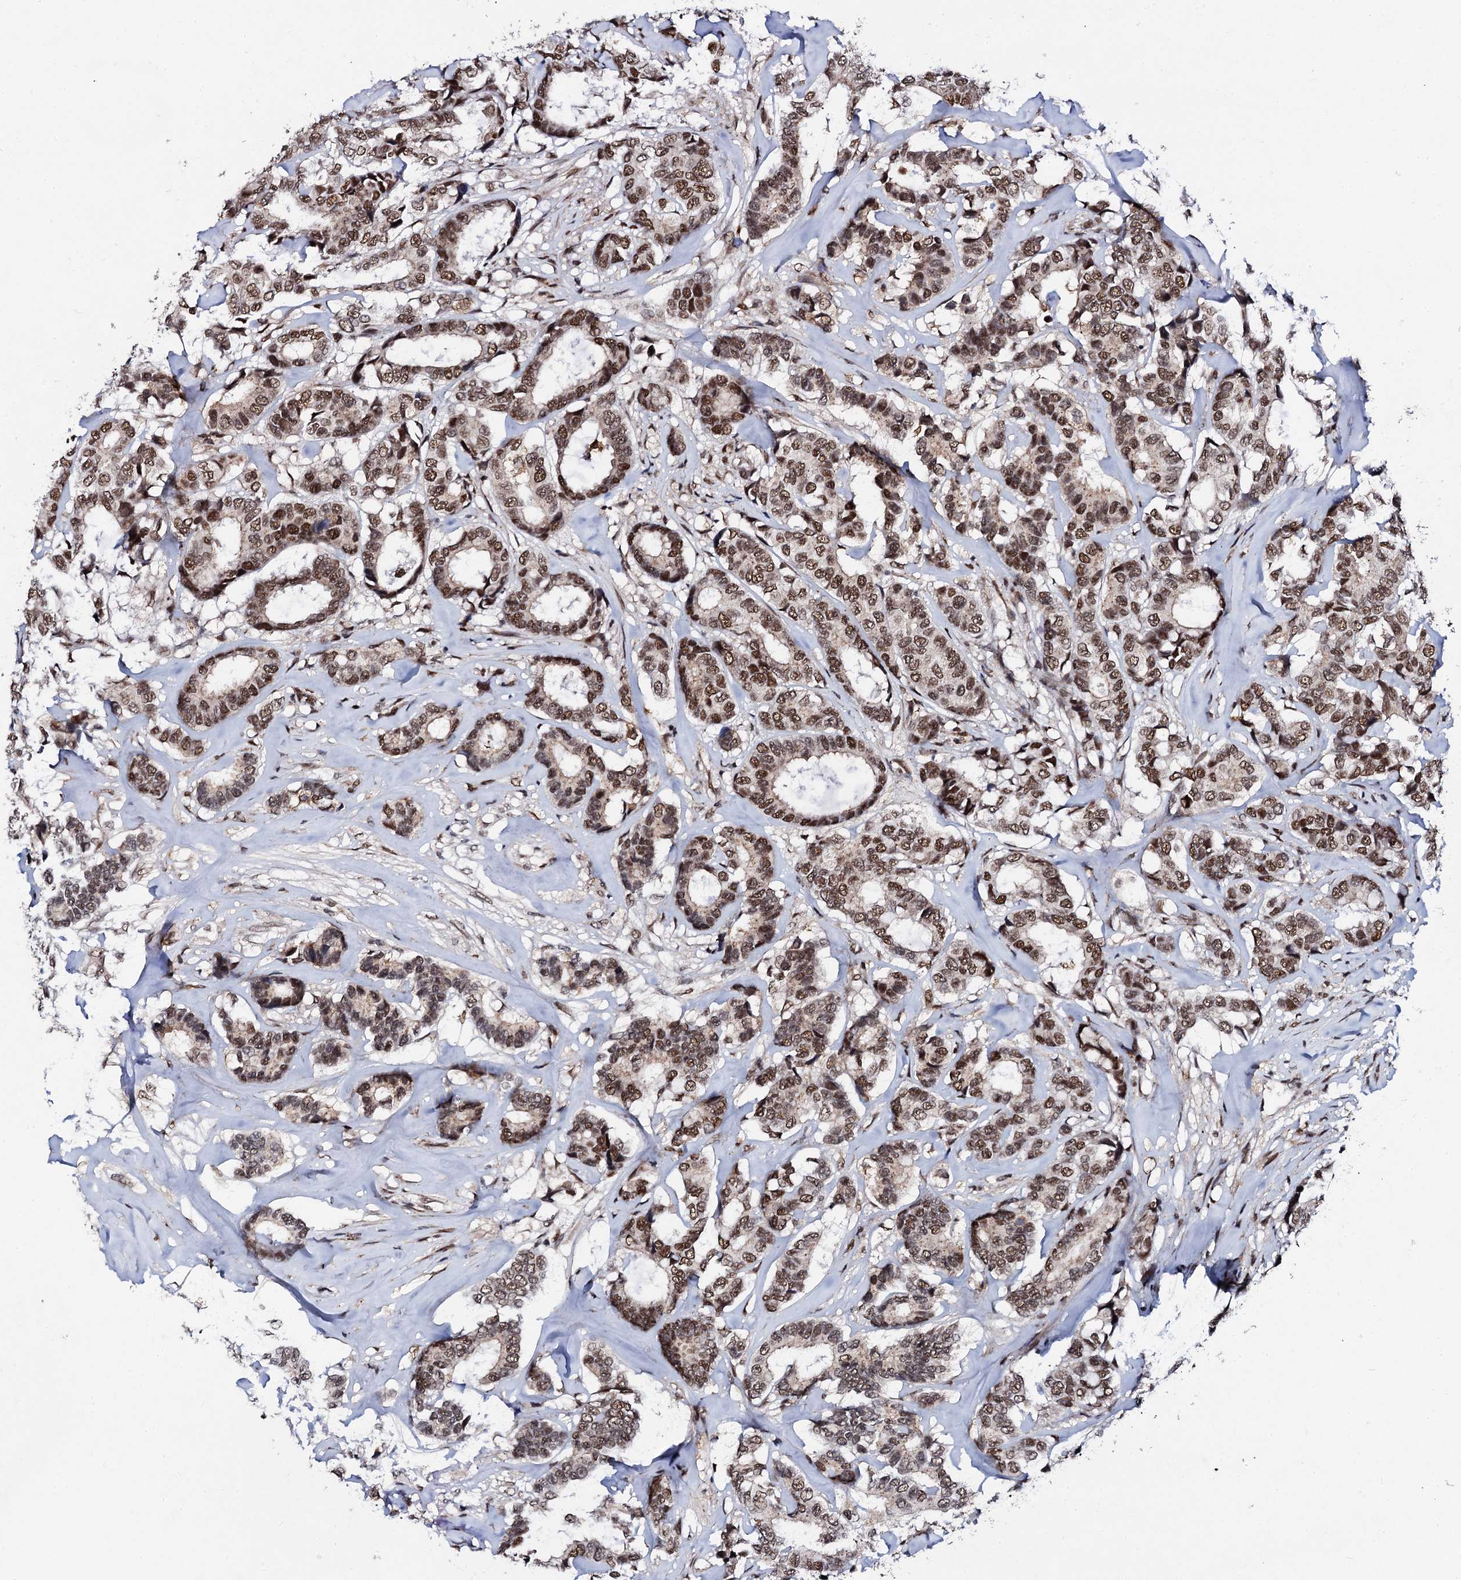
{"staining": {"intensity": "moderate", "quantity": ">75%", "location": "nuclear"}, "tissue": "breast cancer", "cell_type": "Tumor cells", "image_type": "cancer", "snomed": [{"axis": "morphology", "description": "Duct carcinoma"}, {"axis": "topography", "description": "Breast"}], "caption": "Immunohistochemistry (DAB (3,3'-diaminobenzidine)) staining of infiltrating ductal carcinoma (breast) displays moderate nuclear protein positivity in approximately >75% of tumor cells. (Brightfield microscopy of DAB IHC at high magnification).", "gene": "CSTF3", "patient": {"sex": "female", "age": 87}}